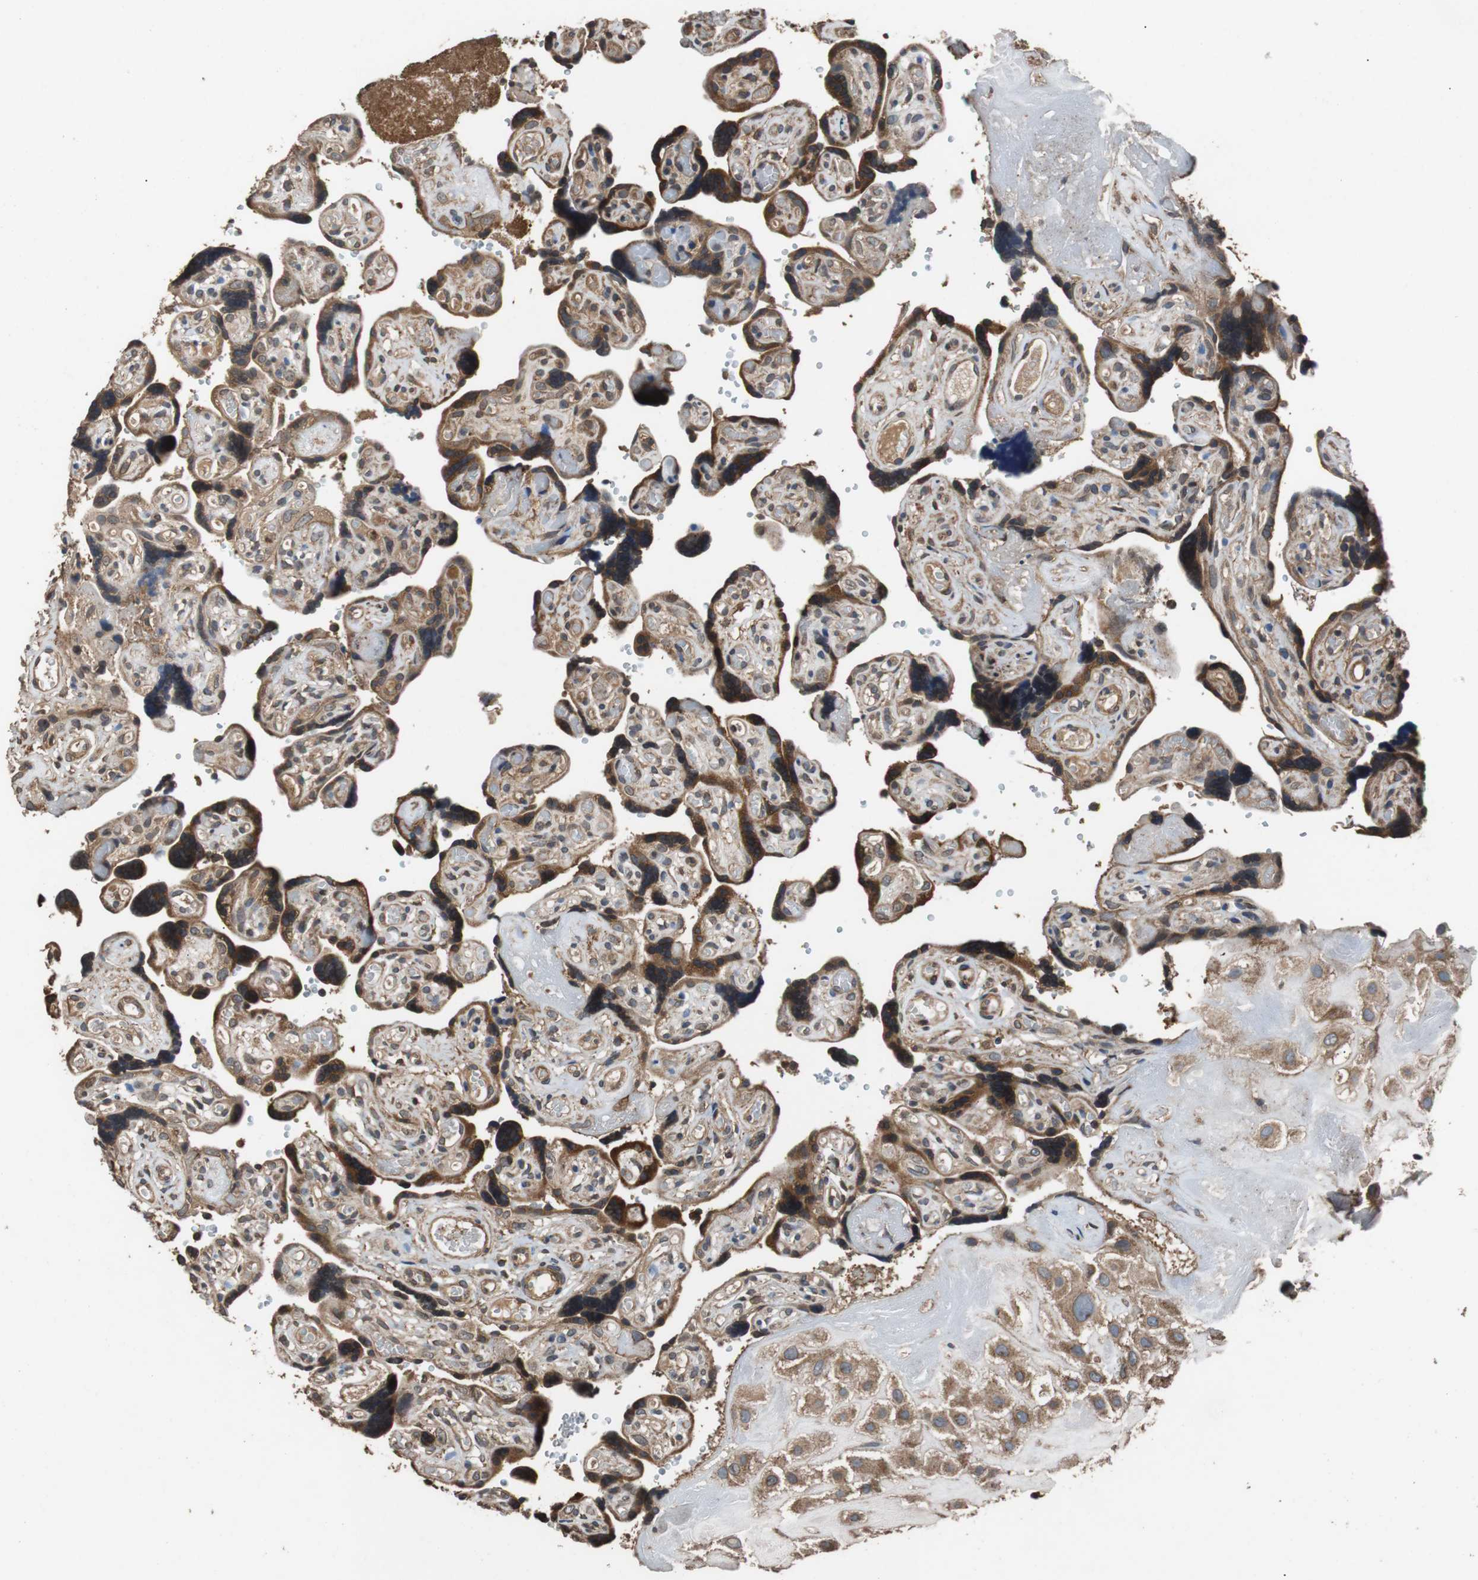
{"staining": {"intensity": "strong", "quantity": ">75%", "location": "cytoplasmic/membranous"}, "tissue": "placenta", "cell_type": "Decidual cells", "image_type": "normal", "snomed": [{"axis": "morphology", "description": "Normal tissue, NOS"}, {"axis": "topography", "description": "Placenta"}], "caption": "Placenta stained with DAB (3,3'-diaminobenzidine) immunohistochemistry demonstrates high levels of strong cytoplasmic/membranous expression in approximately >75% of decidual cells. (DAB IHC, brown staining for protein, blue staining for nuclei).", "gene": "PITRM1", "patient": {"sex": "female", "age": 30}}